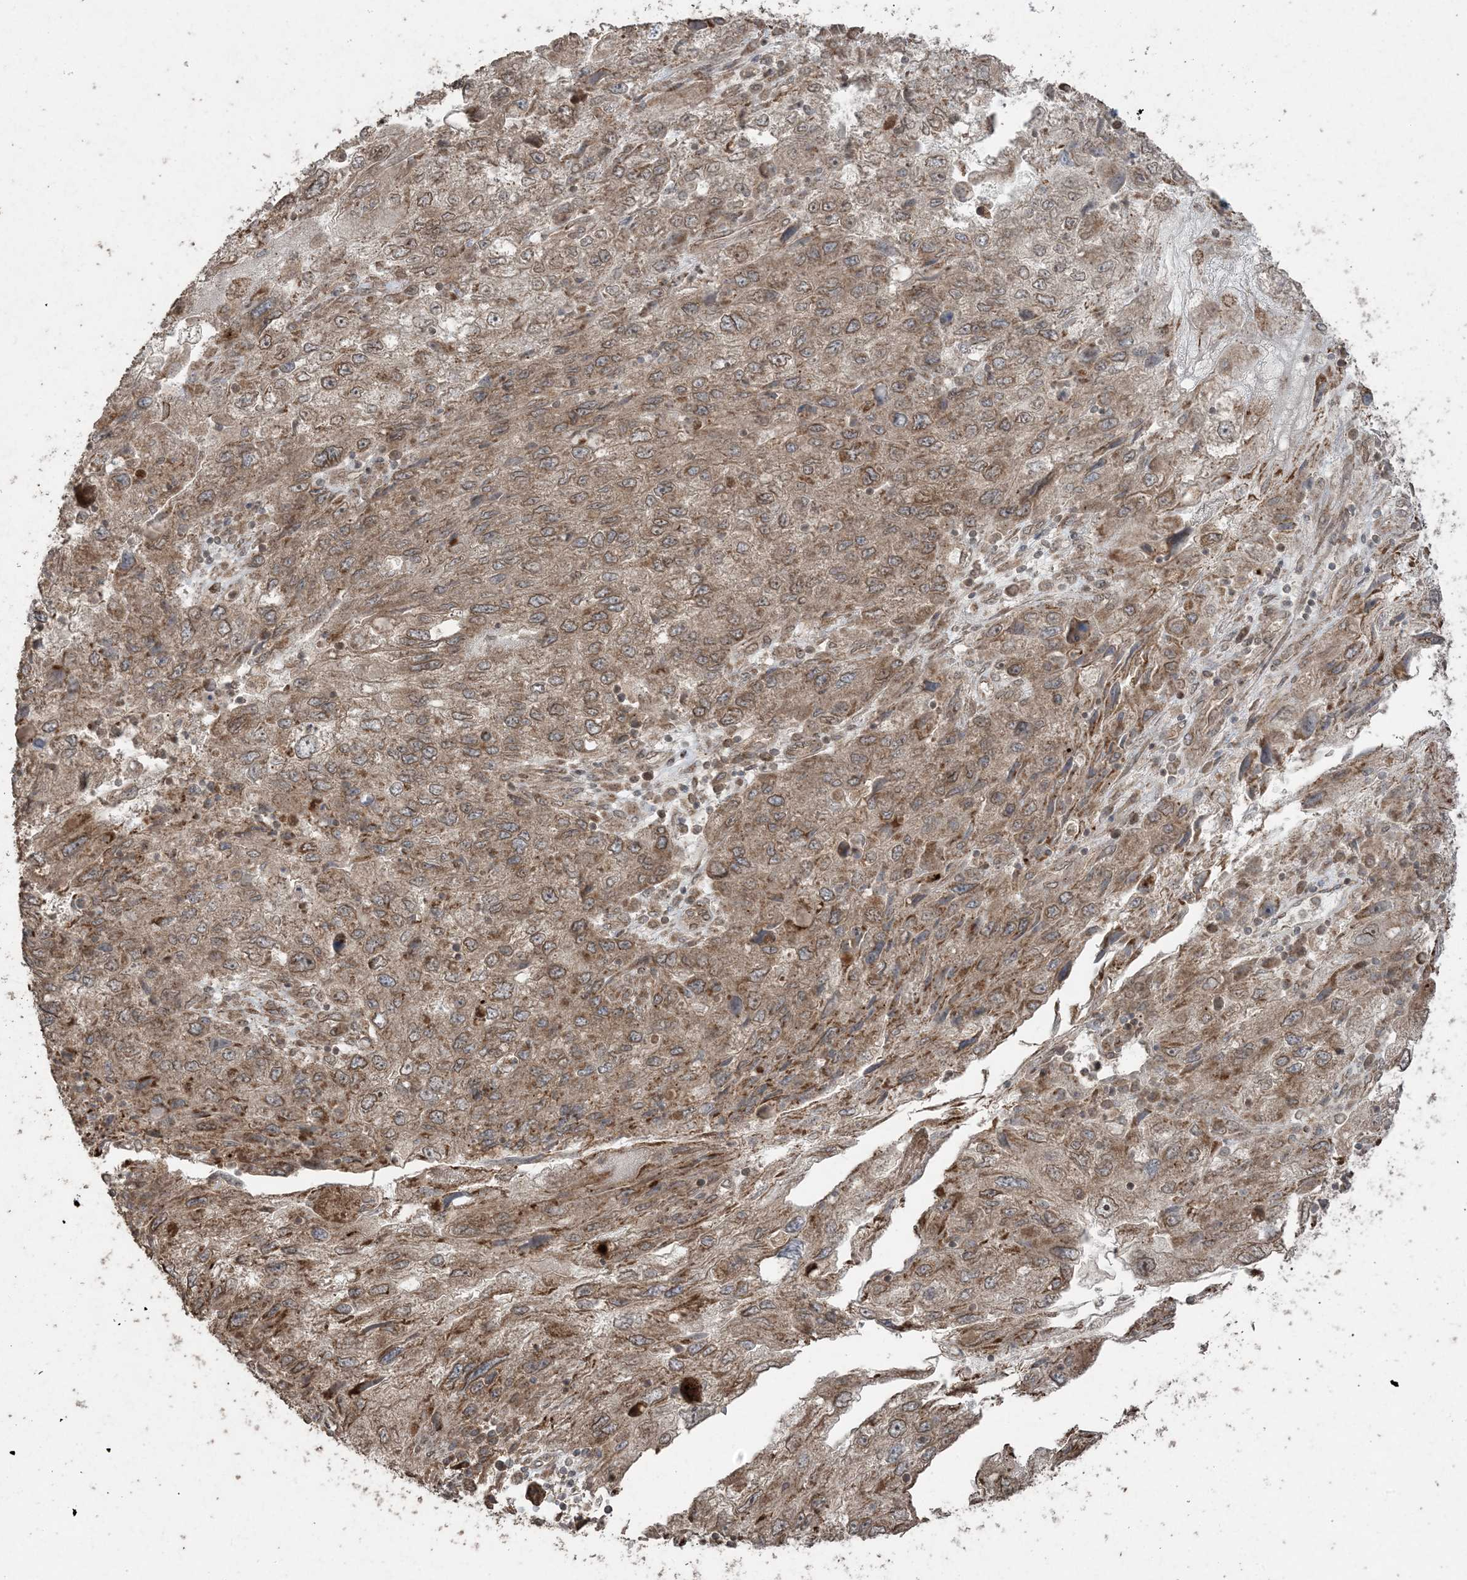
{"staining": {"intensity": "moderate", "quantity": ">75%", "location": "cytoplasmic/membranous,nuclear"}, "tissue": "endometrial cancer", "cell_type": "Tumor cells", "image_type": "cancer", "snomed": [{"axis": "morphology", "description": "Adenocarcinoma, NOS"}, {"axis": "topography", "description": "Endometrium"}], "caption": "This is an image of immunohistochemistry staining of endometrial adenocarcinoma, which shows moderate expression in the cytoplasmic/membranous and nuclear of tumor cells.", "gene": "DDX19B", "patient": {"sex": "female", "age": 49}}